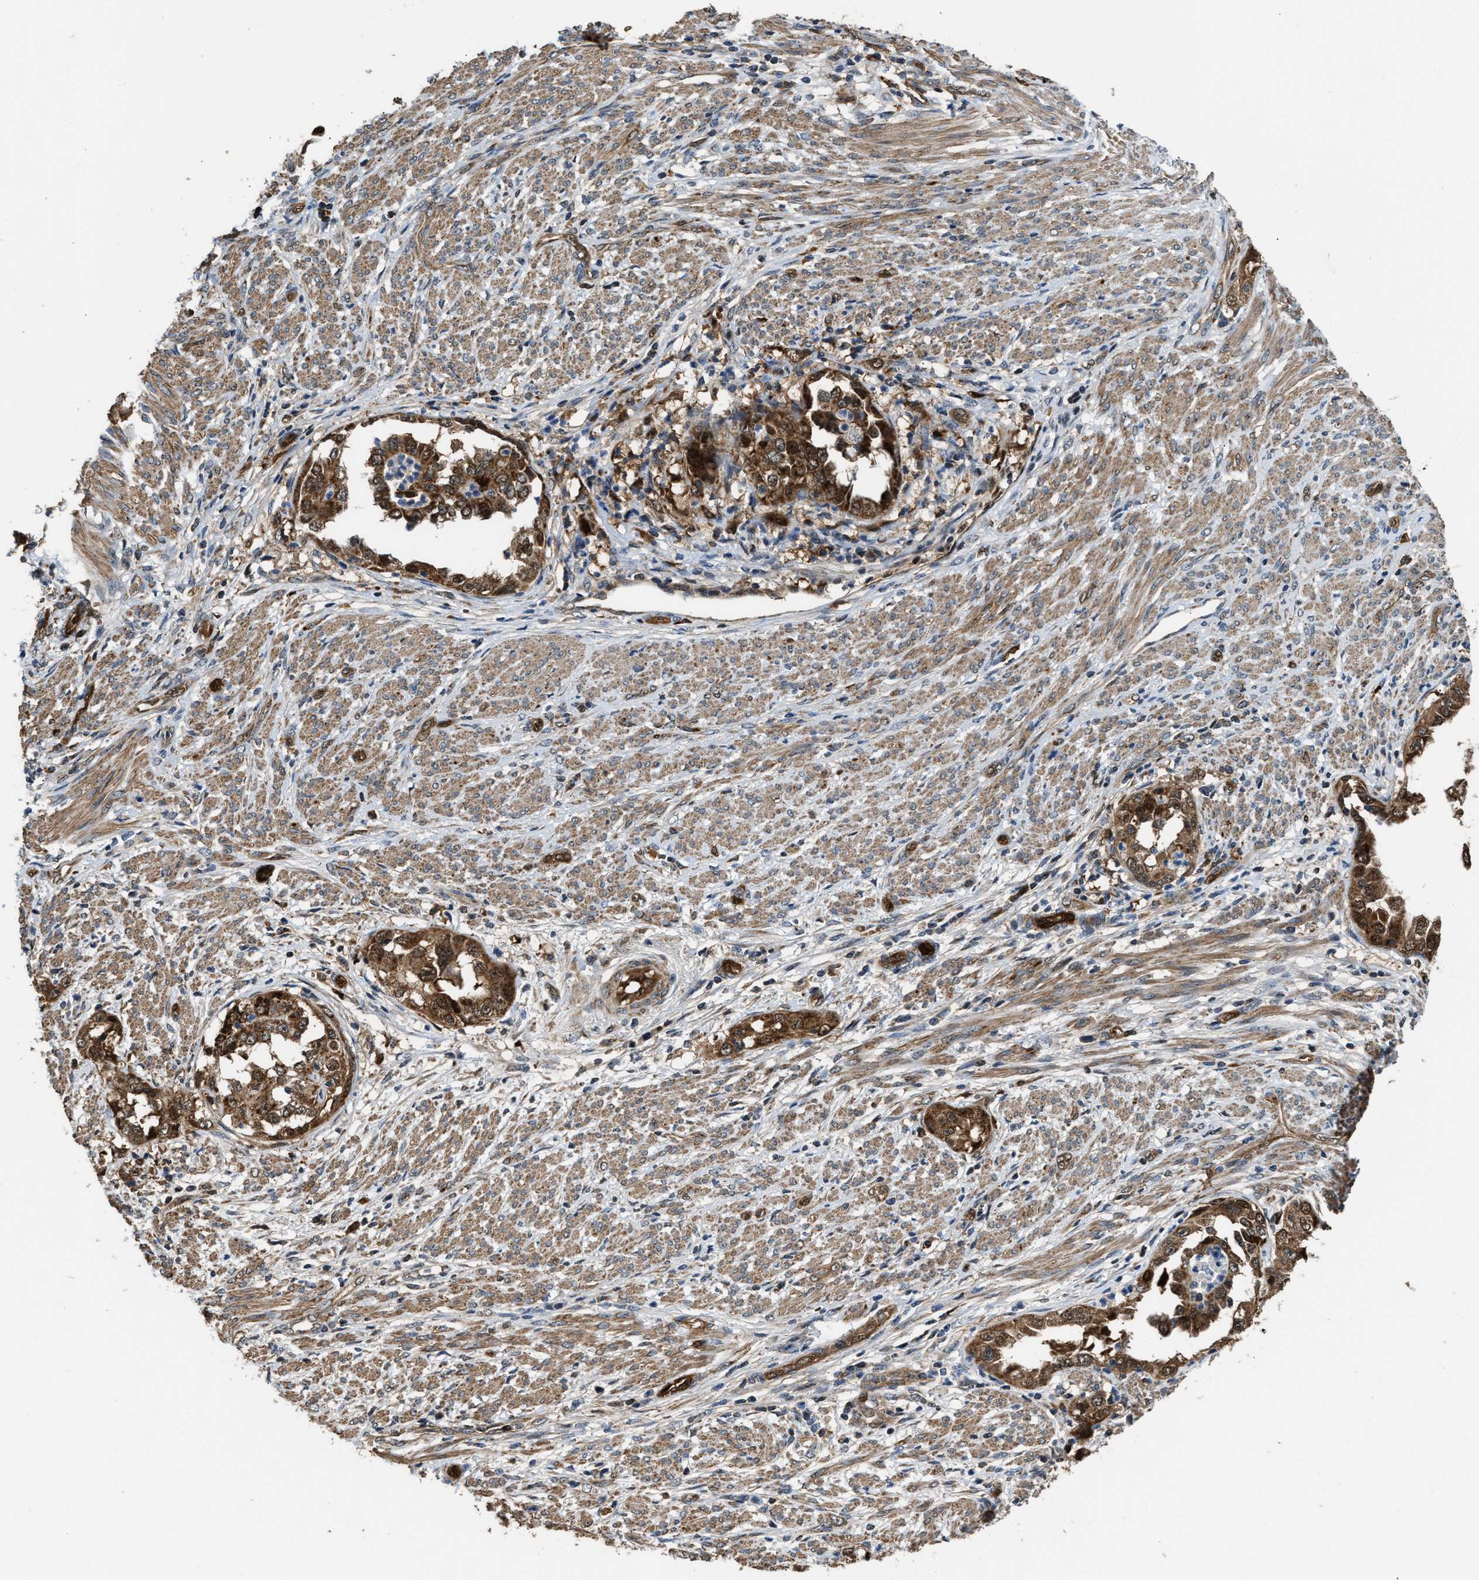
{"staining": {"intensity": "strong", "quantity": ">75%", "location": "cytoplasmic/membranous"}, "tissue": "endometrial cancer", "cell_type": "Tumor cells", "image_type": "cancer", "snomed": [{"axis": "morphology", "description": "Adenocarcinoma, NOS"}, {"axis": "topography", "description": "Endometrium"}], "caption": "Human endometrial adenocarcinoma stained for a protein (brown) demonstrates strong cytoplasmic/membranous positive positivity in about >75% of tumor cells.", "gene": "PPA1", "patient": {"sex": "female", "age": 85}}